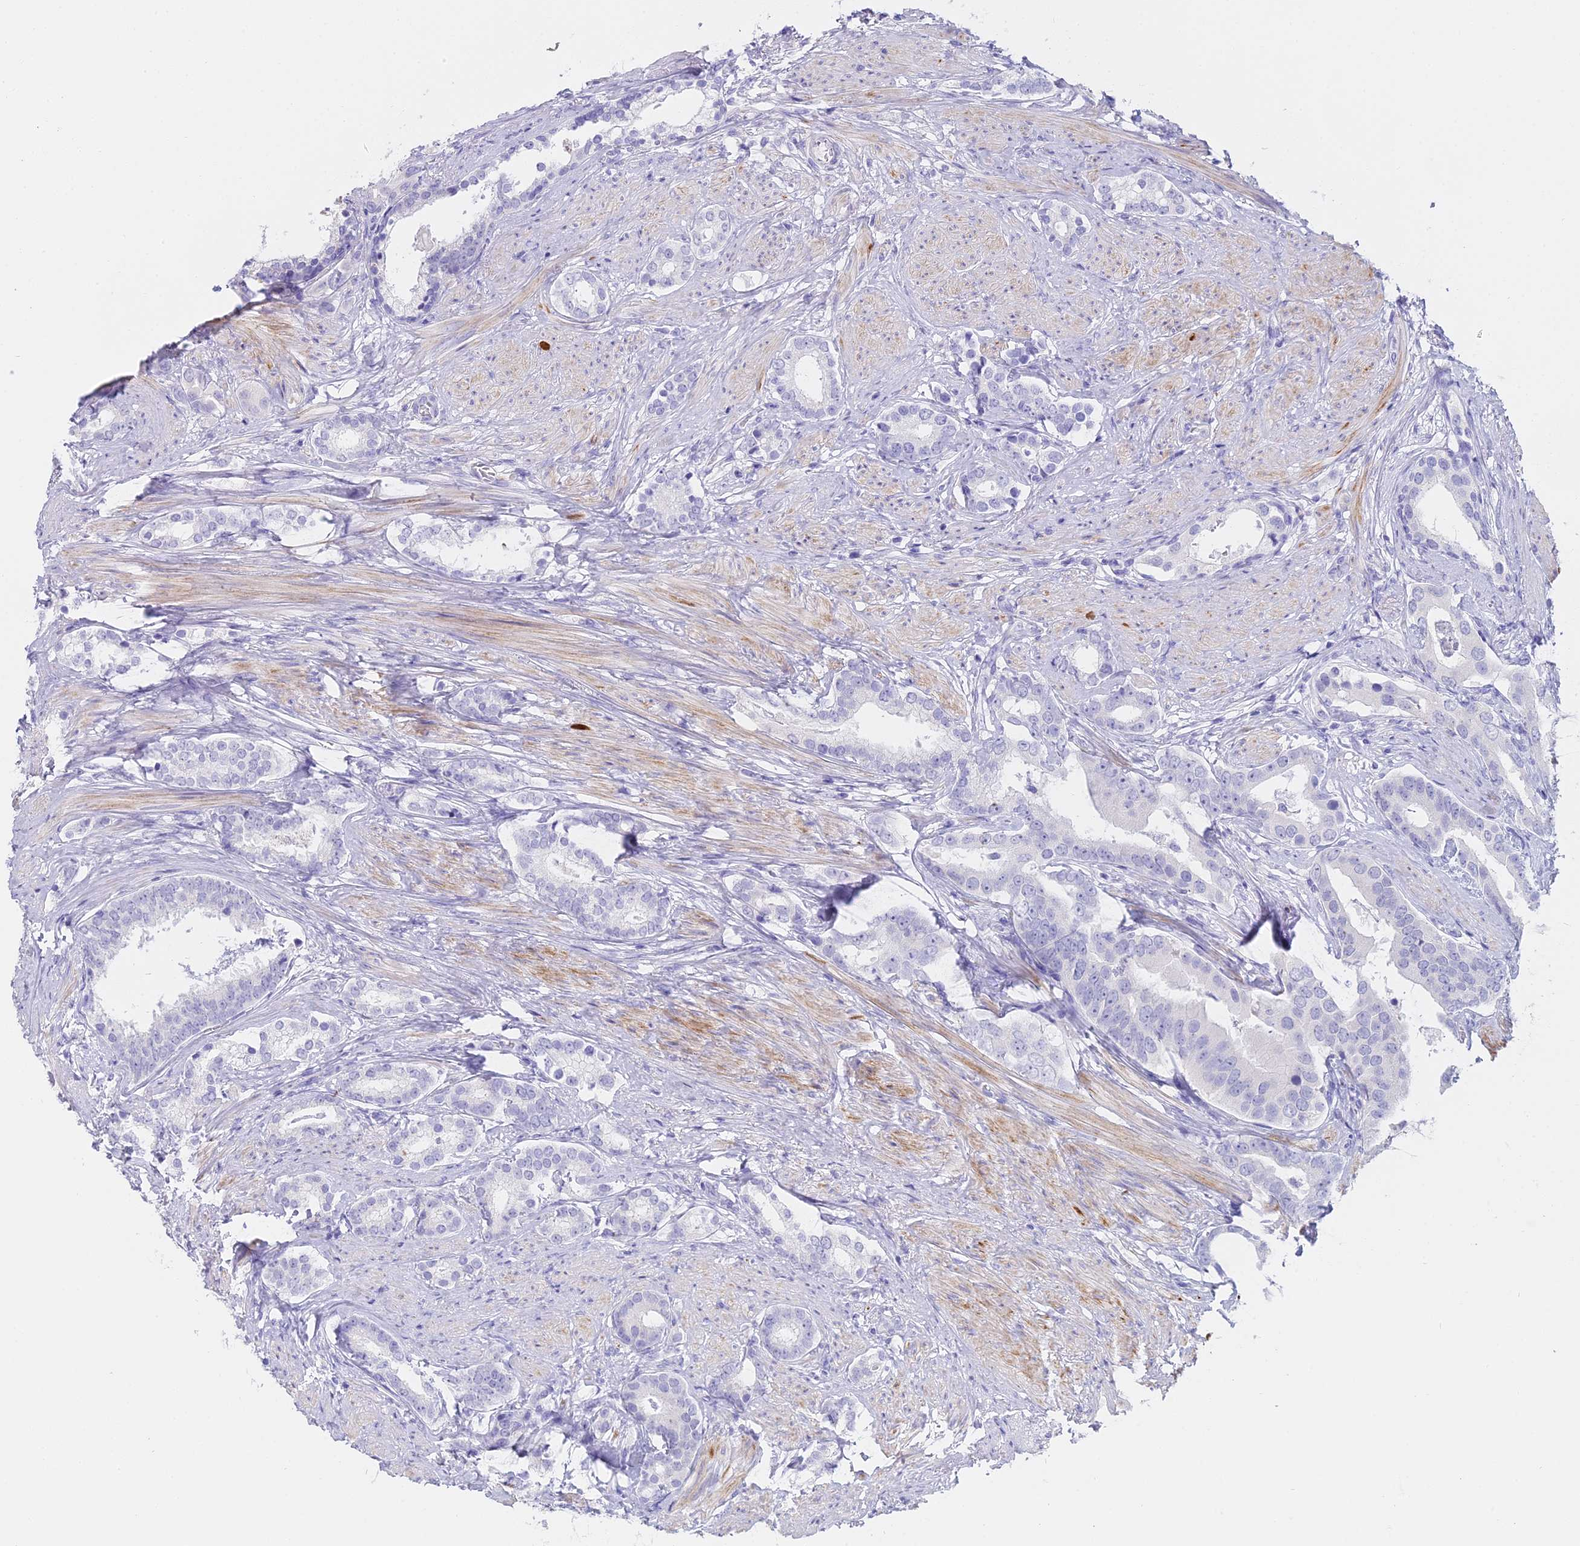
{"staining": {"intensity": "negative", "quantity": "none", "location": "none"}, "tissue": "prostate cancer", "cell_type": "Tumor cells", "image_type": "cancer", "snomed": [{"axis": "morphology", "description": "Adenocarcinoma, Low grade"}, {"axis": "topography", "description": "Prostate"}], "caption": "This photomicrograph is of low-grade adenocarcinoma (prostate) stained with IHC to label a protein in brown with the nuclei are counter-stained blue. There is no expression in tumor cells.", "gene": "ALPP", "patient": {"sex": "male", "age": 71}}